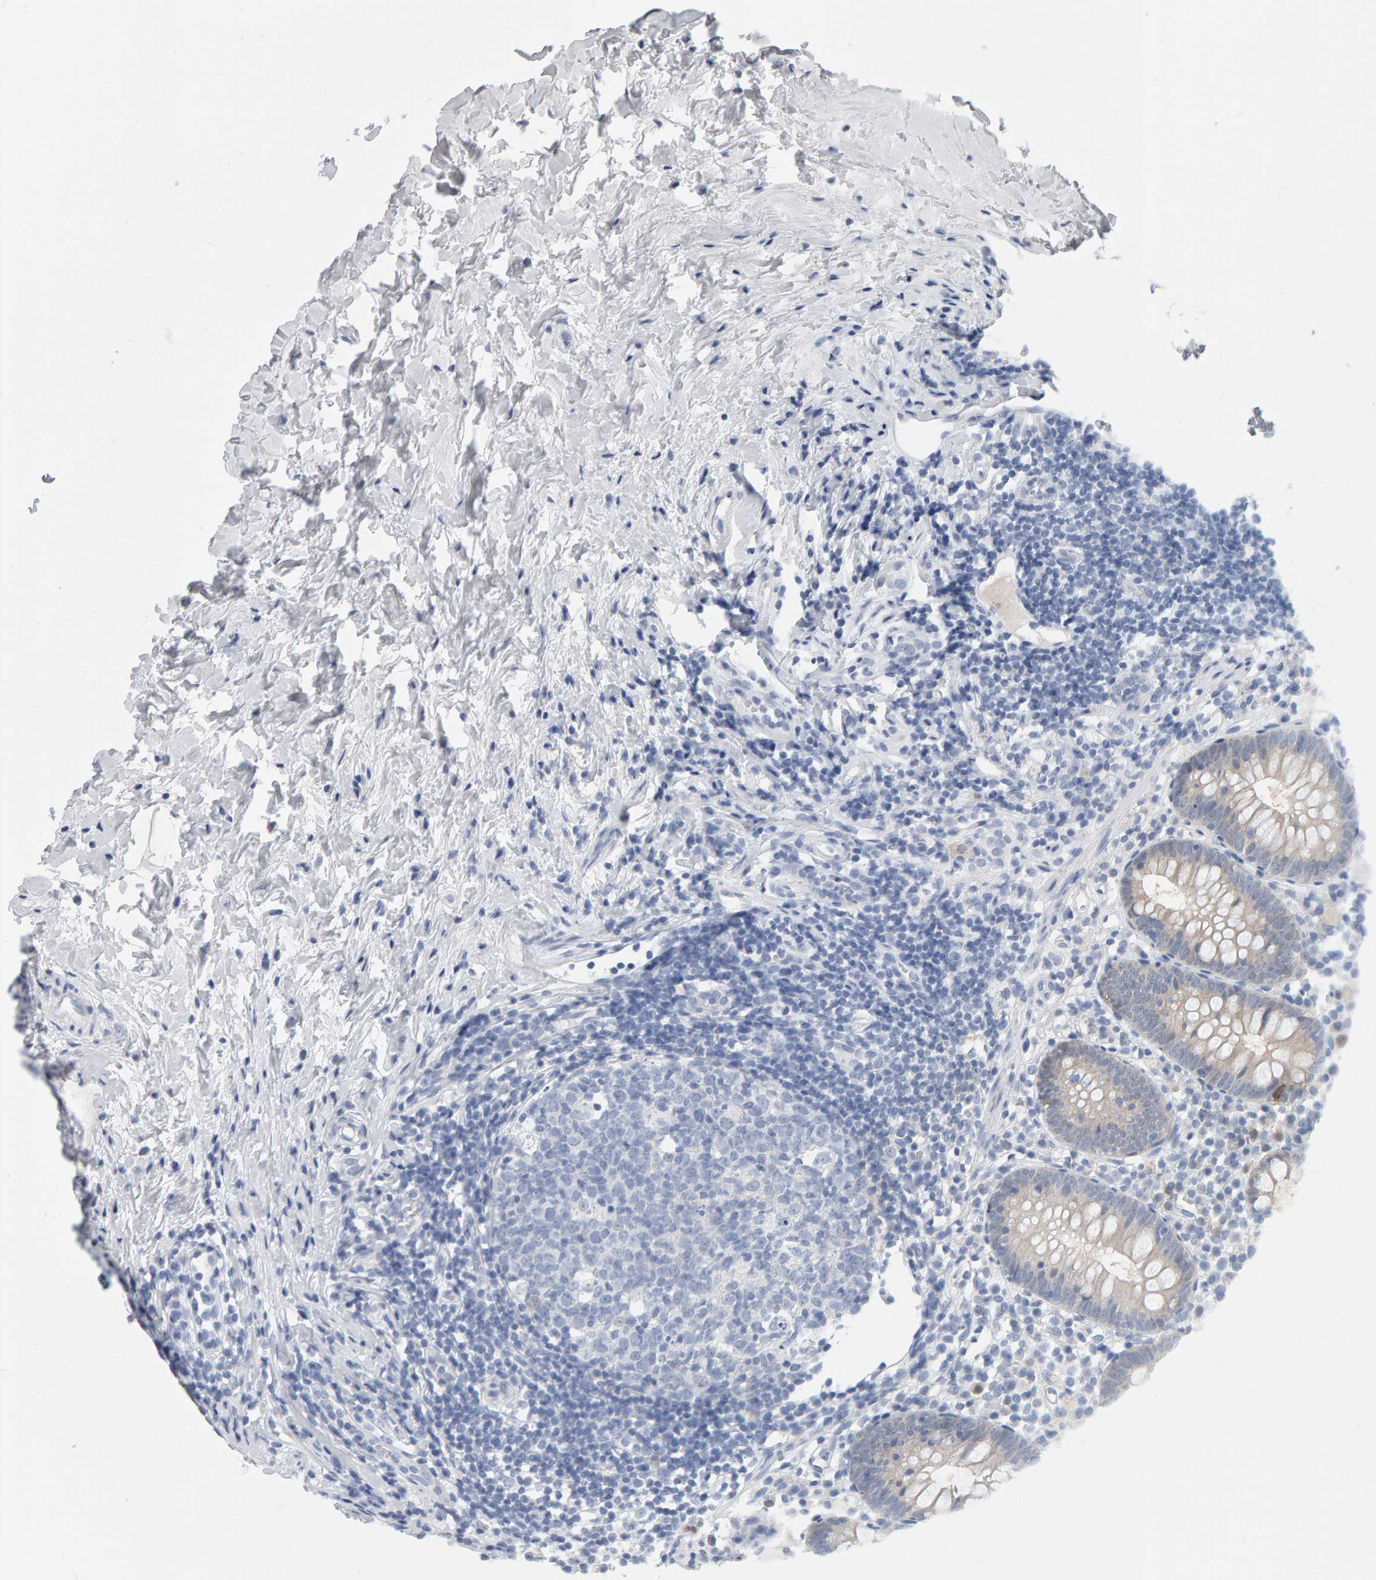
{"staining": {"intensity": "moderate", "quantity": "25%-75%", "location": "cytoplasmic/membranous"}, "tissue": "appendix", "cell_type": "Glandular cells", "image_type": "normal", "snomed": [{"axis": "morphology", "description": "Normal tissue, NOS"}, {"axis": "topography", "description": "Appendix"}], "caption": "Brown immunohistochemical staining in benign appendix shows moderate cytoplasmic/membranous expression in about 25%-75% of glandular cells.", "gene": "CTH", "patient": {"sex": "female", "age": 20}}